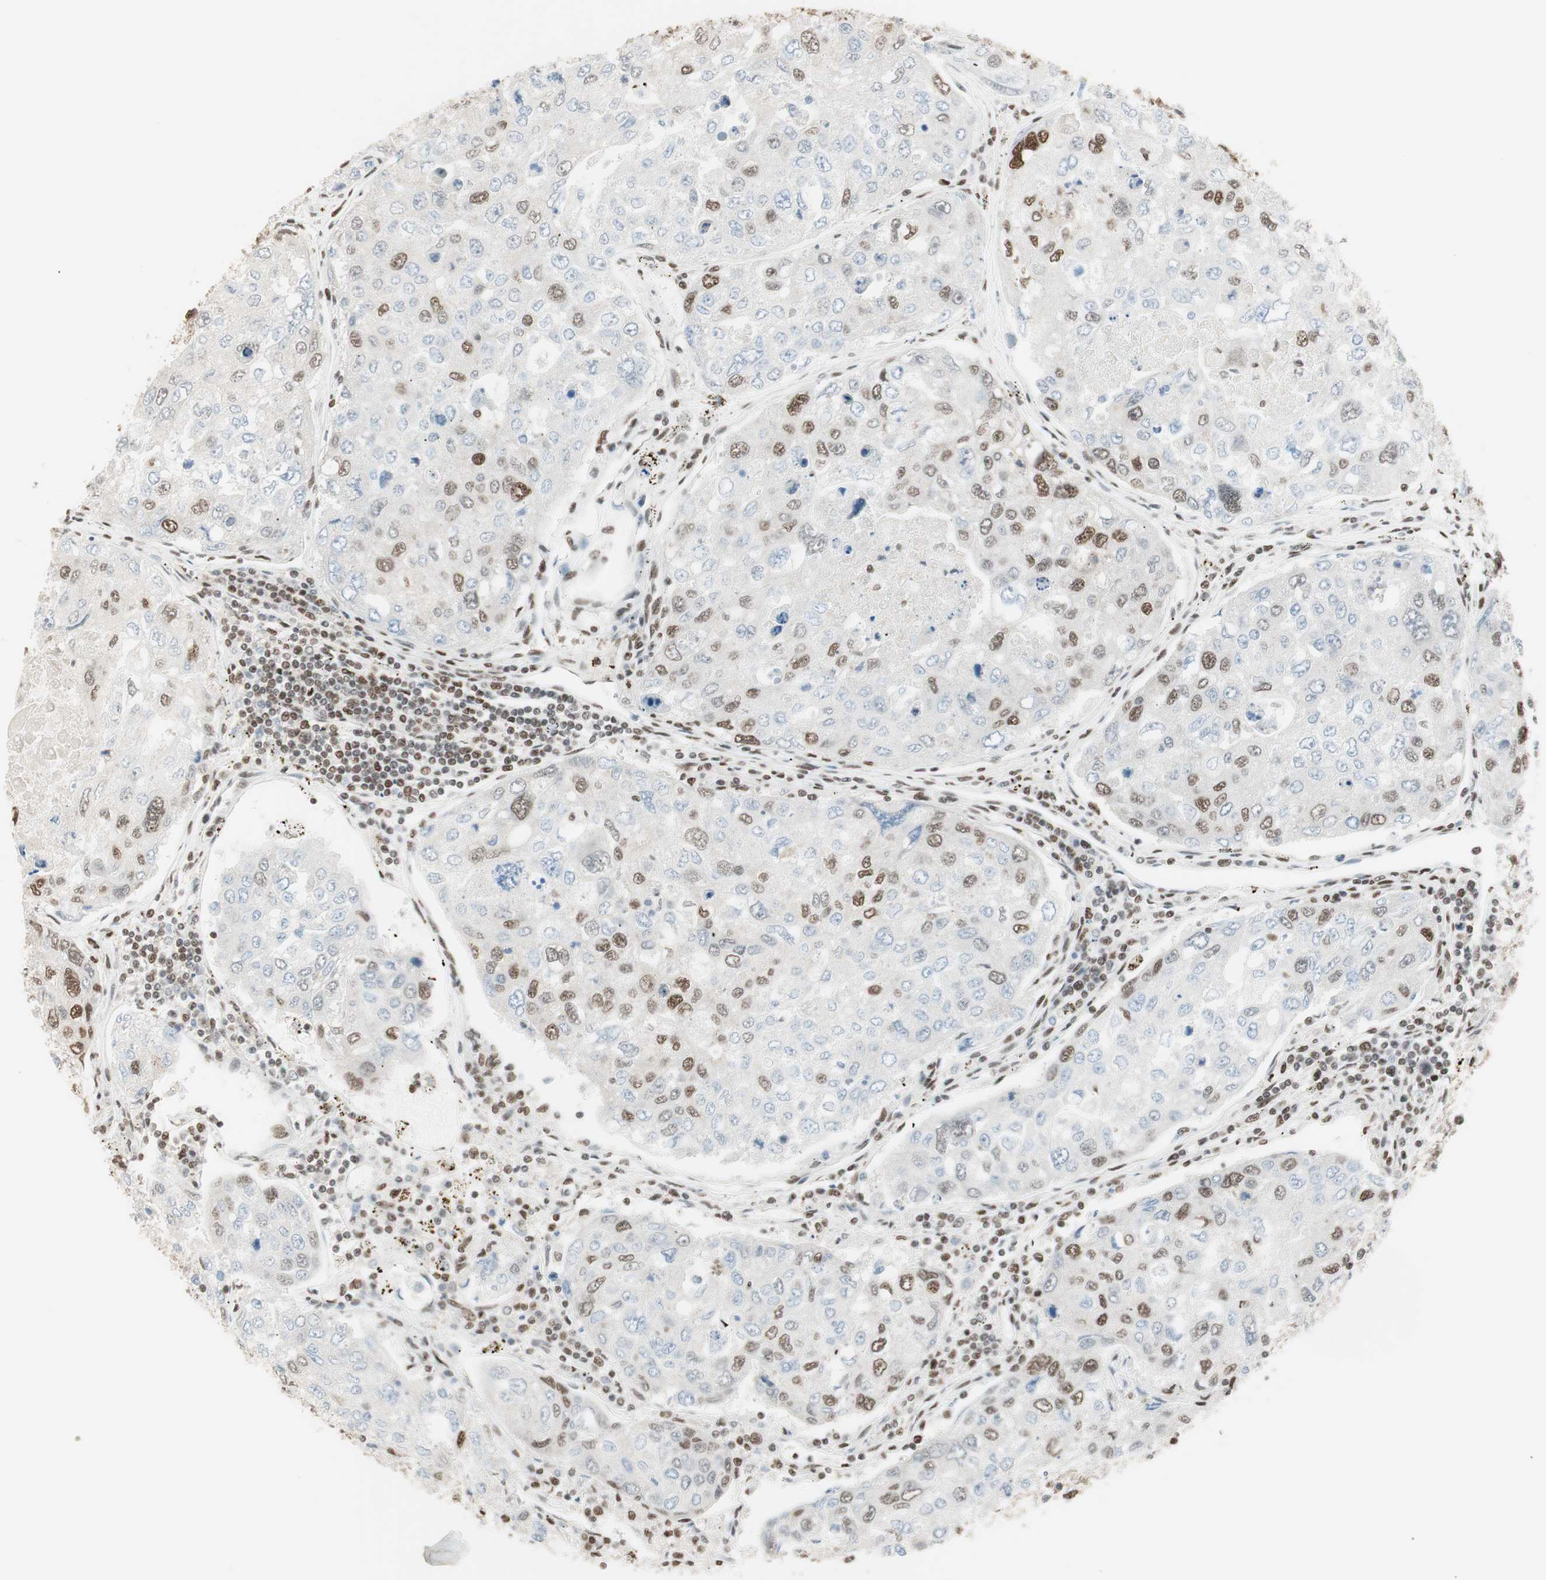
{"staining": {"intensity": "moderate", "quantity": "25%-75%", "location": "nuclear"}, "tissue": "urothelial cancer", "cell_type": "Tumor cells", "image_type": "cancer", "snomed": [{"axis": "morphology", "description": "Urothelial carcinoma, High grade"}, {"axis": "topography", "description": "Lymph node"}, {"axis": "topography", "description": "Urinary bladder"}], "caption": "Moderate nuclear protein positivity is present in approximately 25%-75% of tumor cells in urothelial cancer.", "gene": "SMARCE1", "patient": {"sex": "male", "age": 51}}